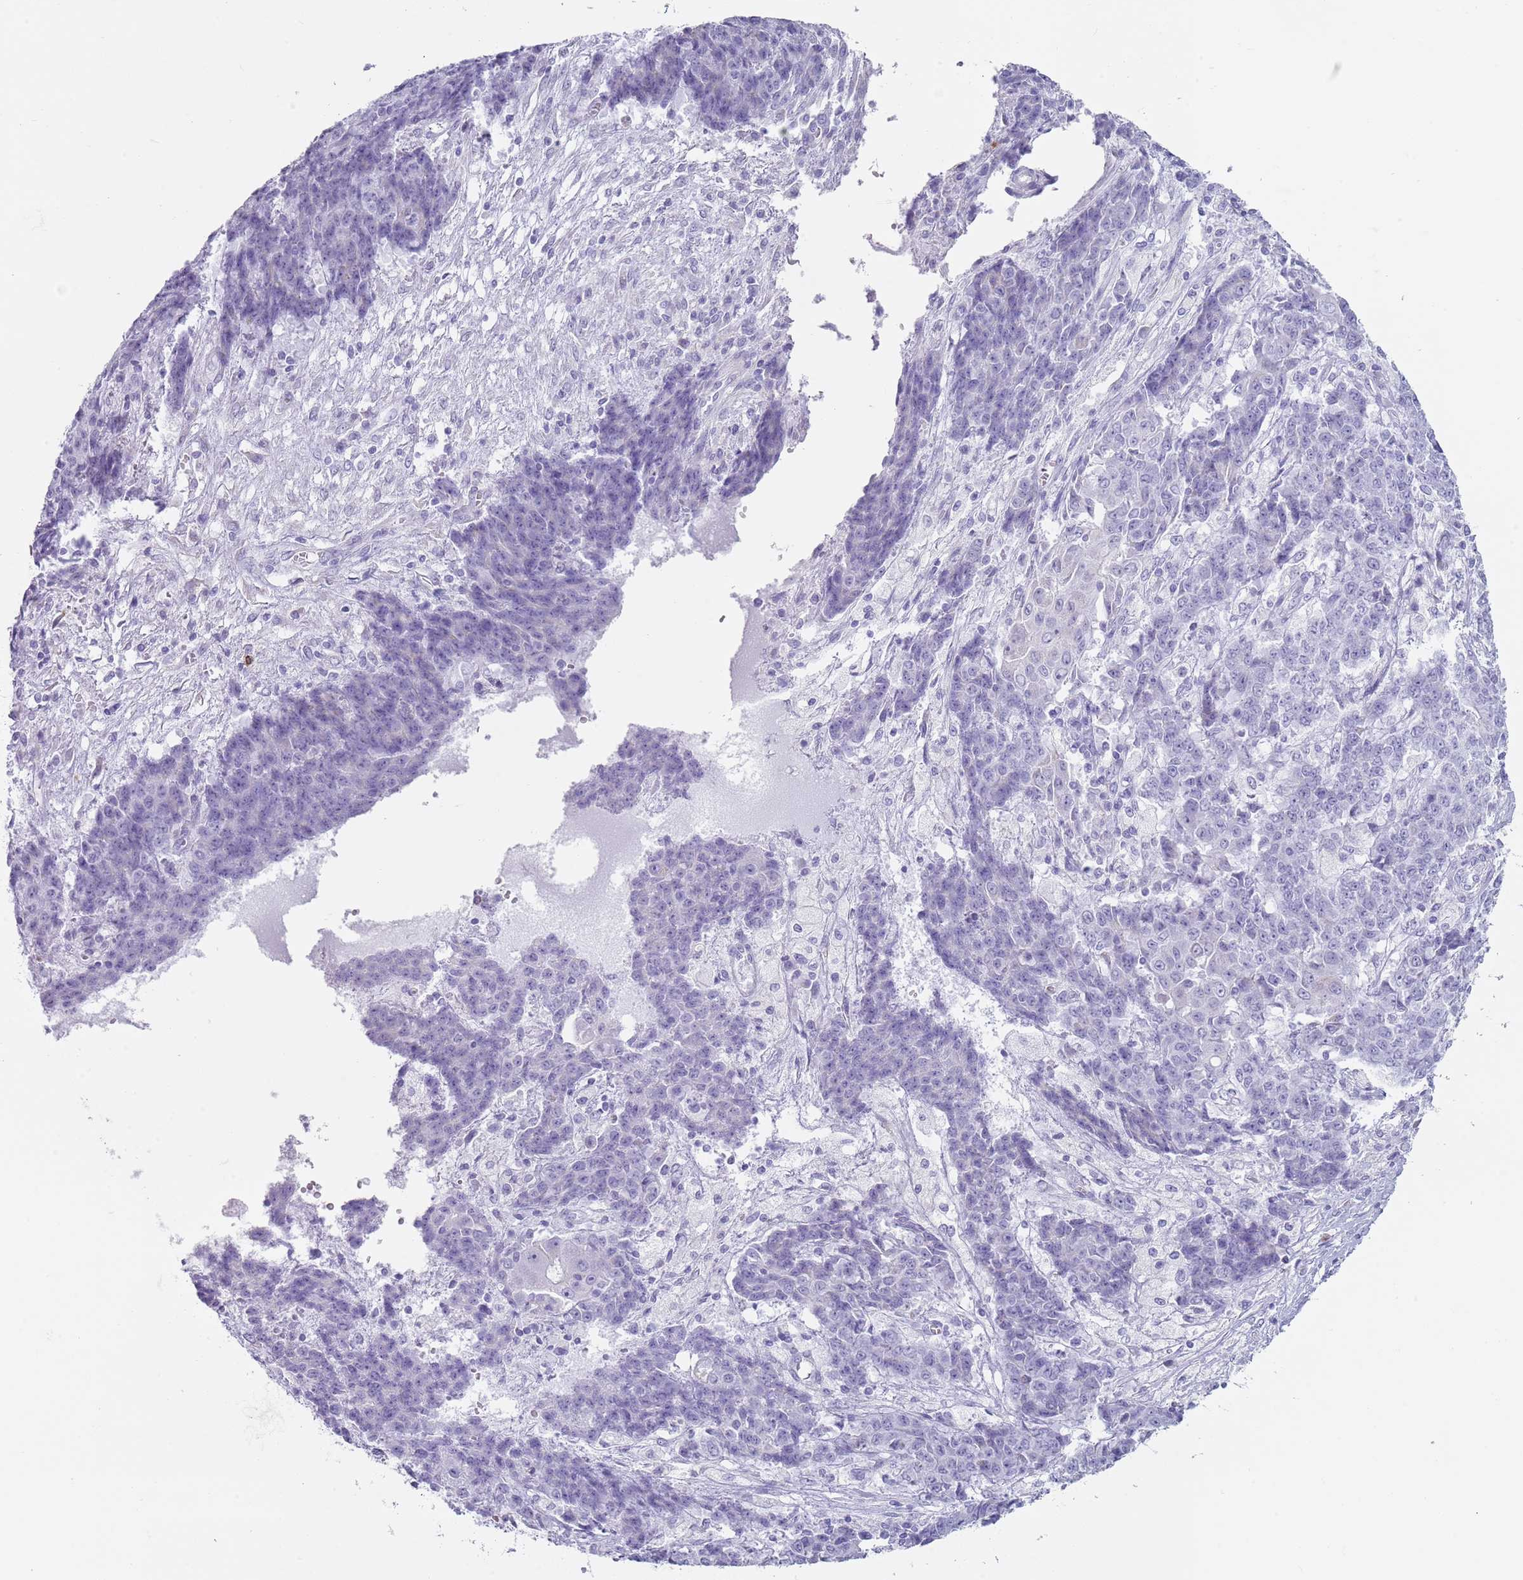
{"staining": {"intensity": "negative", "quantity": "none", "location": "none"}, "tissue": "ovarian cancer", "cell_type": "Tumor cells", "image_type": "cancer", "snomed": [{"axis": "morphology", "description": "Carcinoma, endometroid"}, {"axis": "topography", "description": "Ovary"}], "caption": "Immunohistochemistry micrograph of ovarian endometroid carcinoma stained for a protein (brown), which demonstrates no positivity in tumor cells.", "gene": "CD177", "patient": {"sex": "female", "age": 42}}